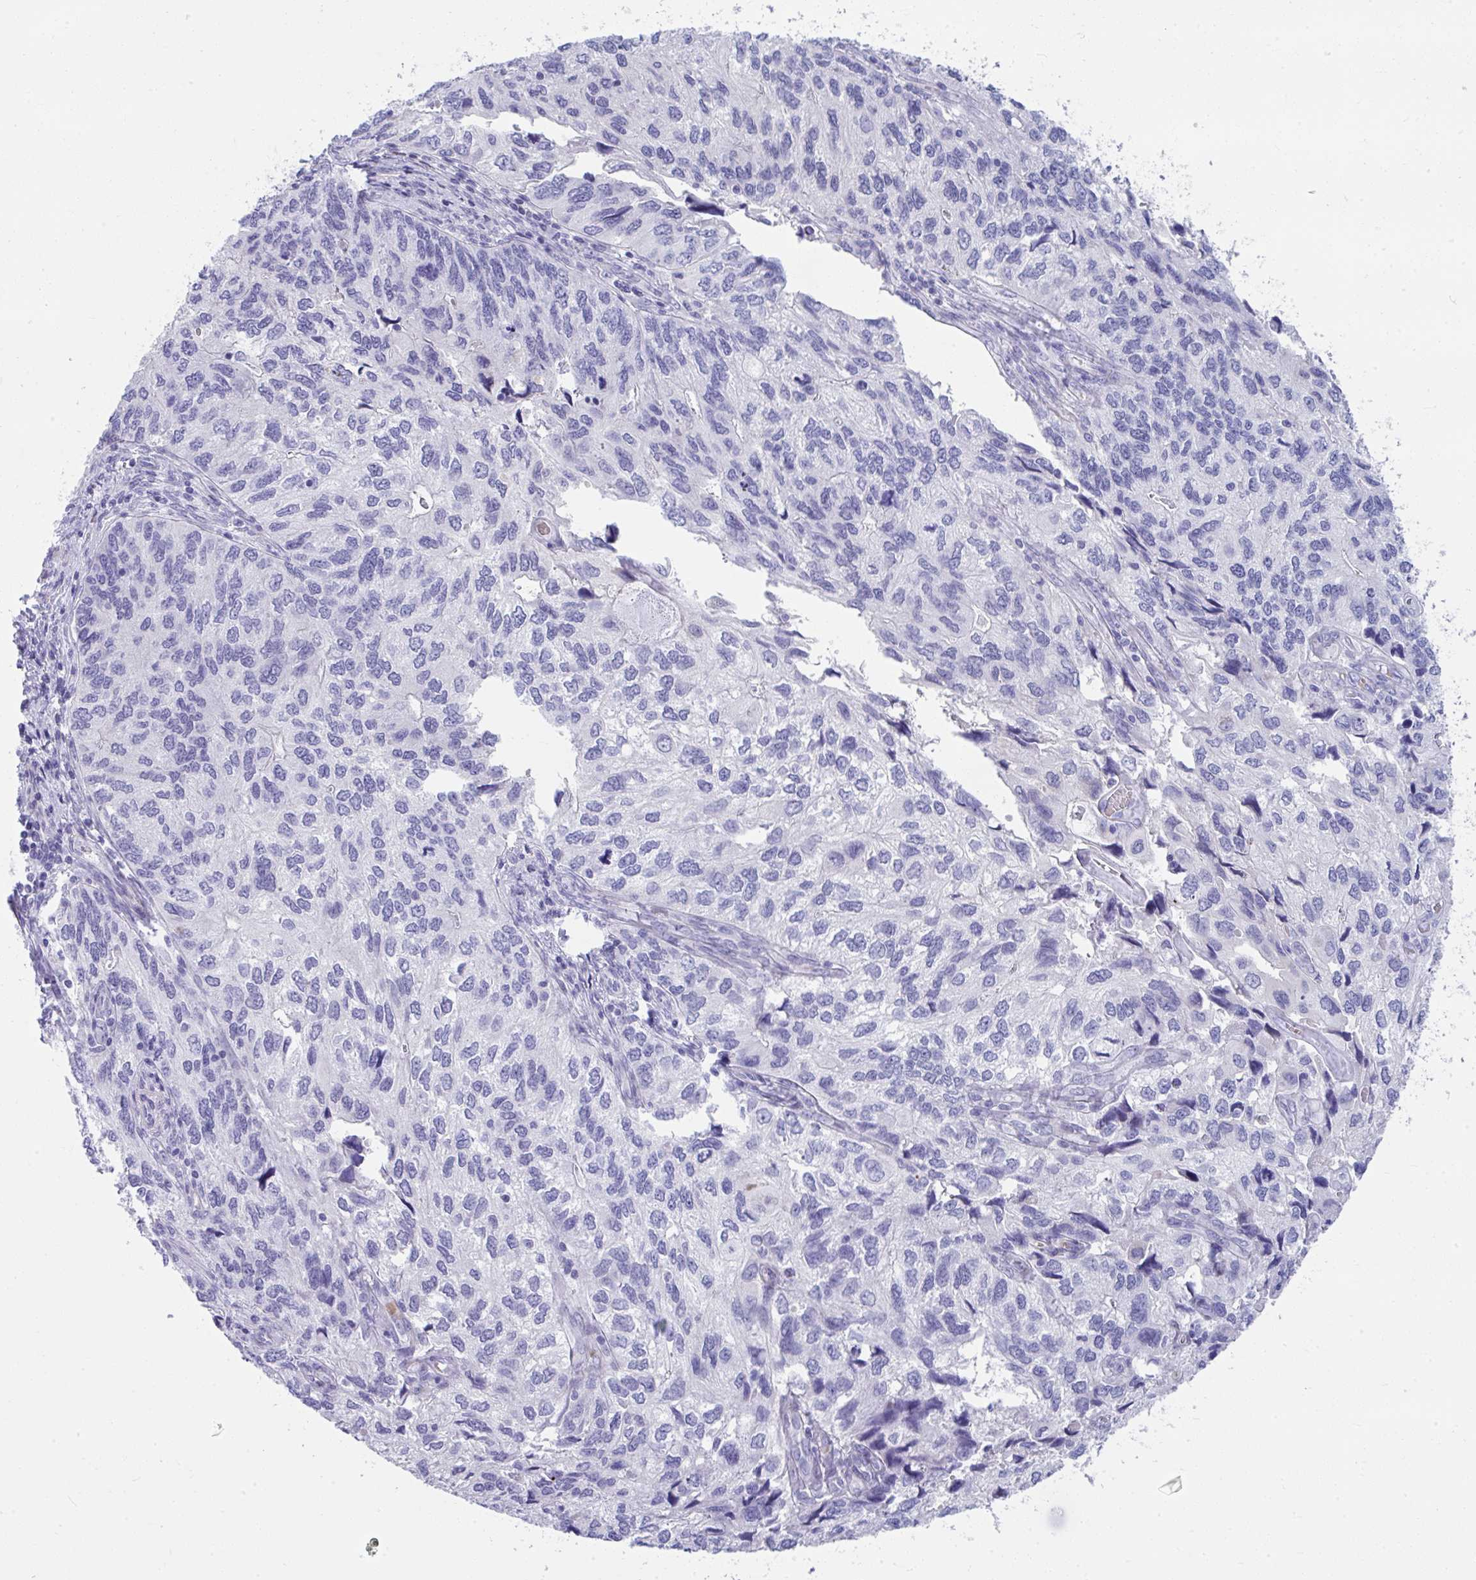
{"staining": {"intensity": "negative", "quantity": "none", "location": "none"}, "tissue": "endometrial cancer", "cell_type": "Tumor cells", "image_type": "cancer", "snomed": [{"axis": "morphology", "description": "Carcinoma, NOS"}, {"axis": "topography", "description": "Uterus"}], "caption": "Tumor cells are negative for protein expression in human carcinoma (endometrial).", "gene": "ISL1", "patient": {"sex": "female", "age": 76}}